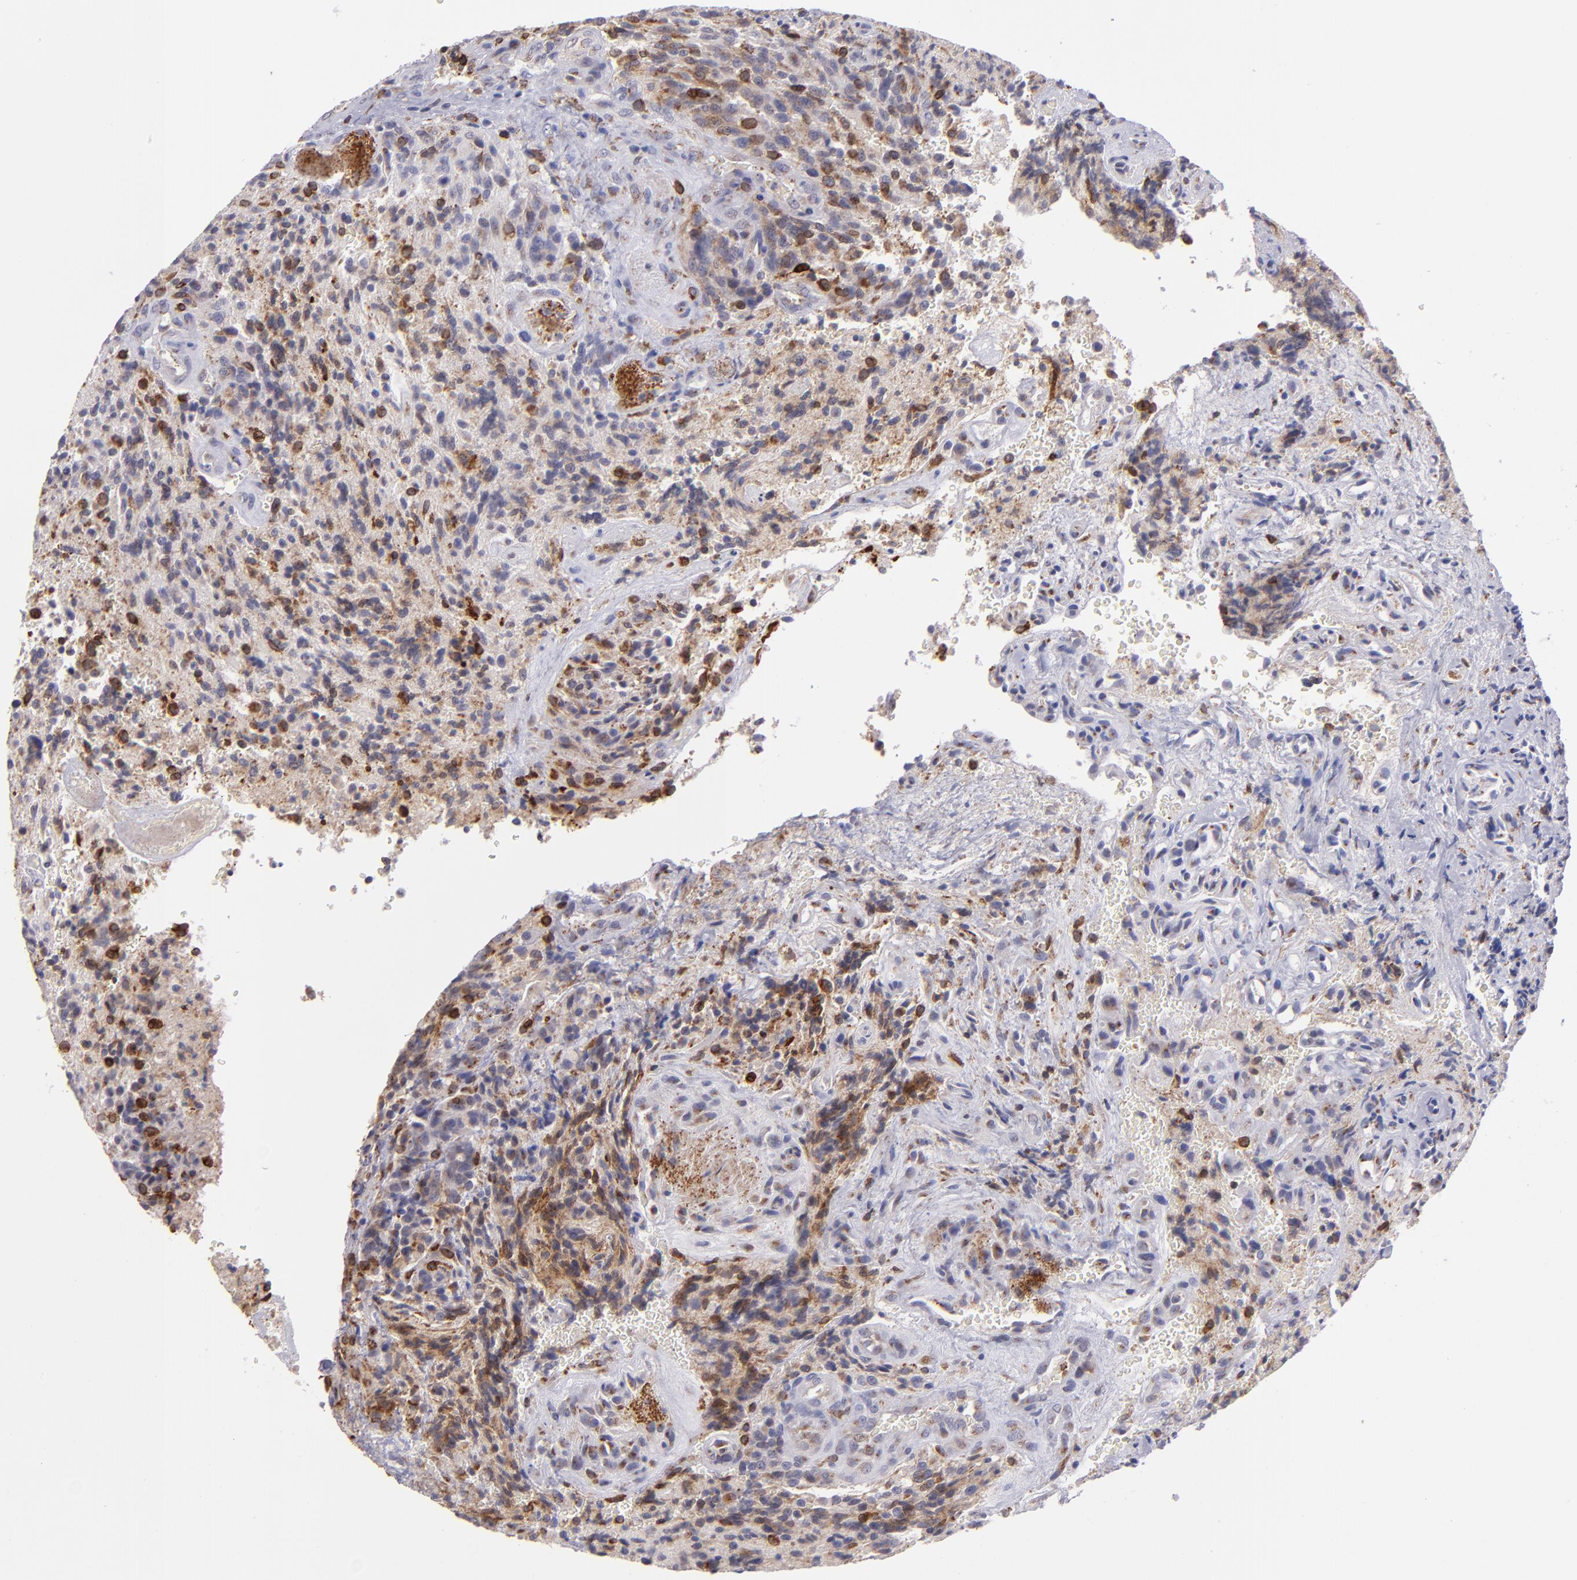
{"staining": {"intensity": "moderate", "quantity": ">75%", "location": "cytoplasmic/membranous,nuclear"}, "tissue": "glioma", "cell_type": "Tumor cells", "image_type": "cancer", "snomed": [{"axis": "morphology", "description": "Normal tissue, NOS"}, {"axis": "morphology", "description": "Glioma, malignant, High grade"}, {"axis": "topography", "description": "Cerebral cortex"}], "caption": "A brown stain shows moderate cytoplasmic/membranous and nuclear staining of a protein in glioma tumor cells.", "gene": "PTGS1", "patient": {"sex": "male", "age": 56}}